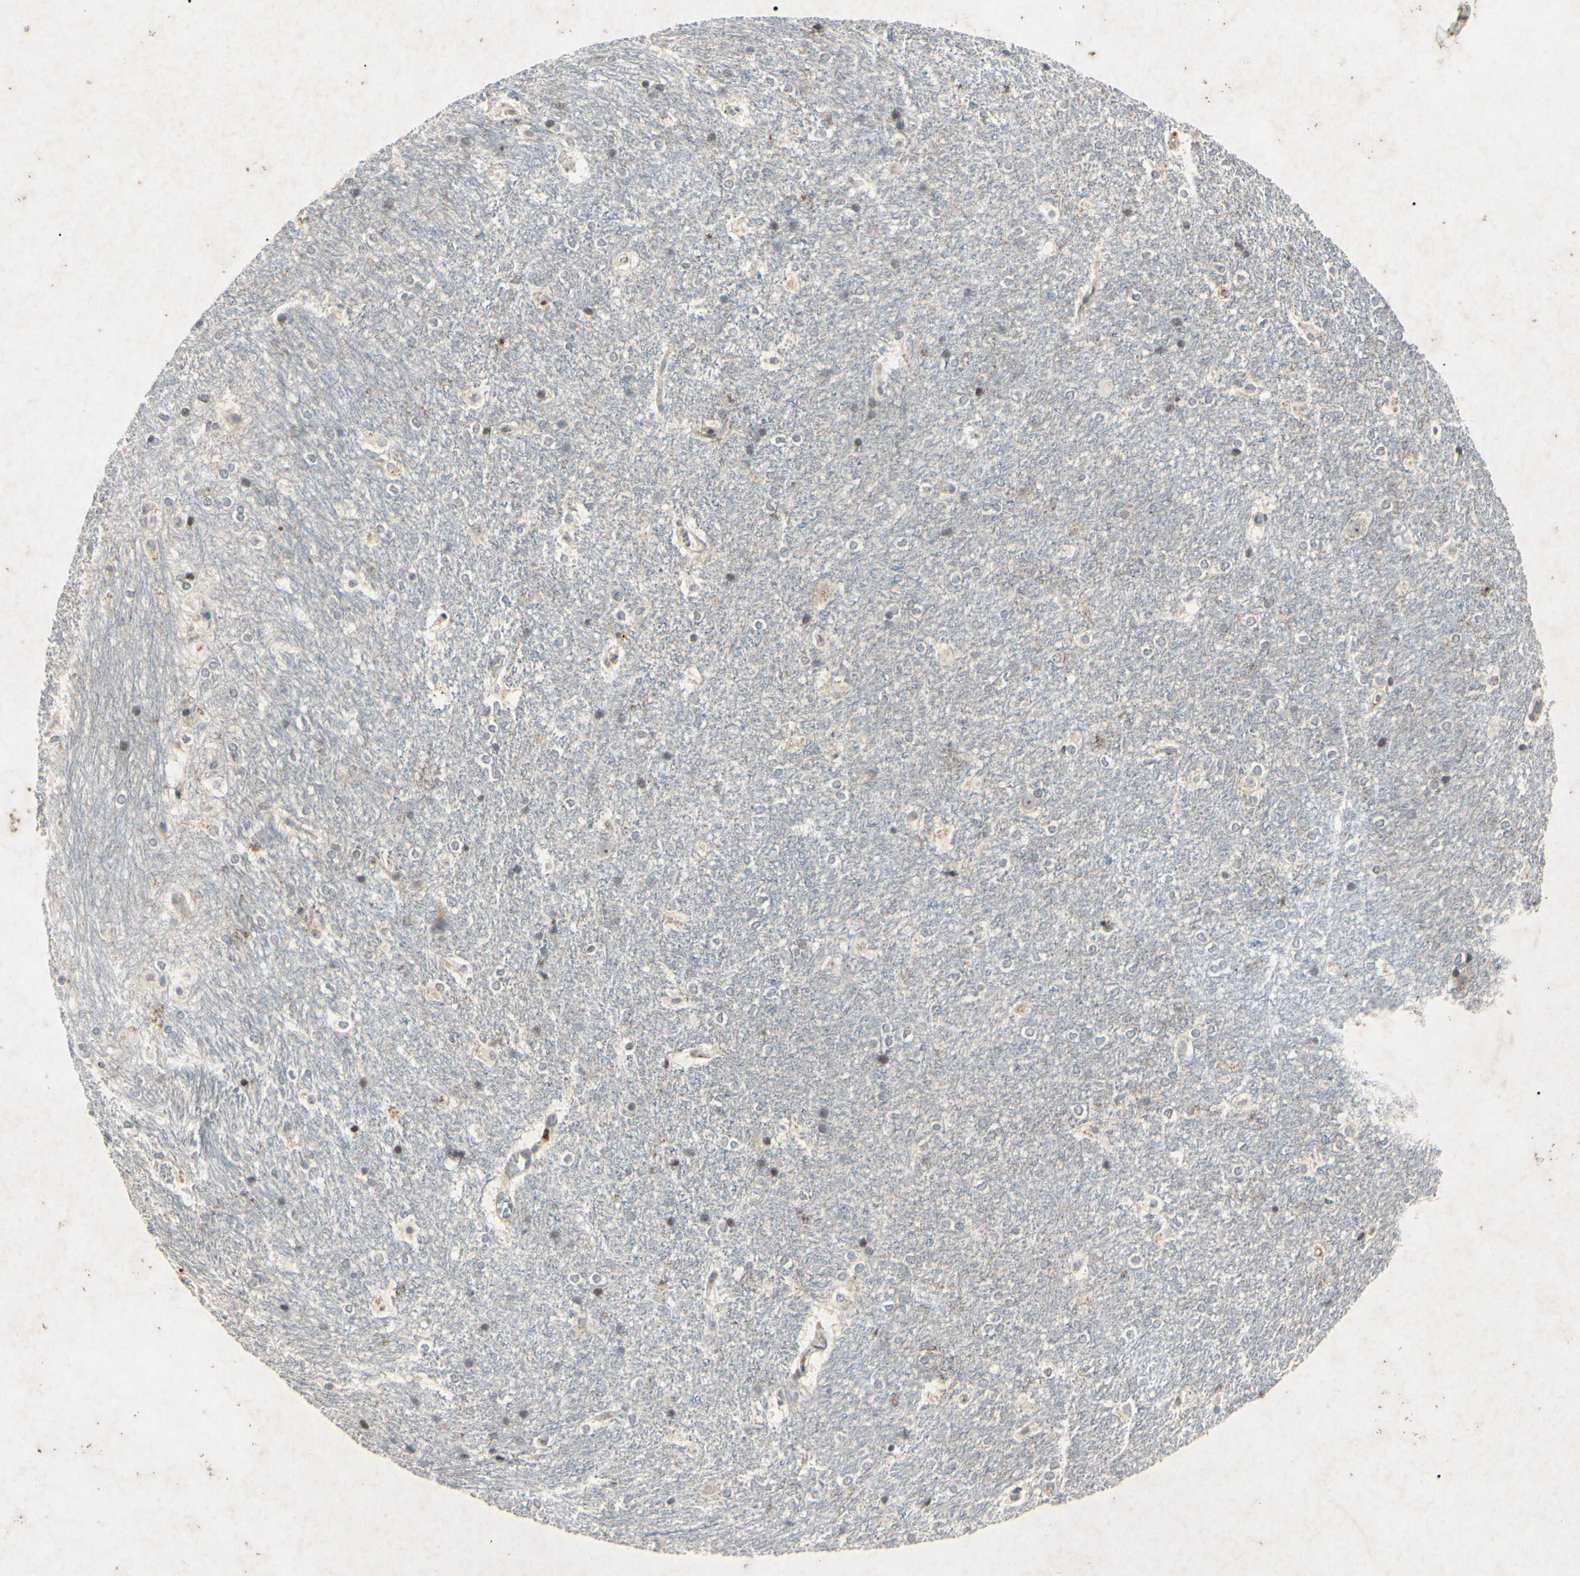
{"staining": {"intensity": "moderate", "quantity": "<25%", "location": "nuclear"}, "tissue": "hippocampus", "cell_type": "Glial cells", "image_type": "normal", "snomed": [{"axis": "morphology", "description": "Normal tissue, NOS"}, {"axis": "topography", "description": "Hippocampus"}], "caption": "A brown stain labels moderate nuclear positivity of a protein in glial cells of normal human hippocampus. (IHC, brightfield microscopy, high magnification).", "gene": "AEBP1", "patient": {"sex": "female", "age": 19}}